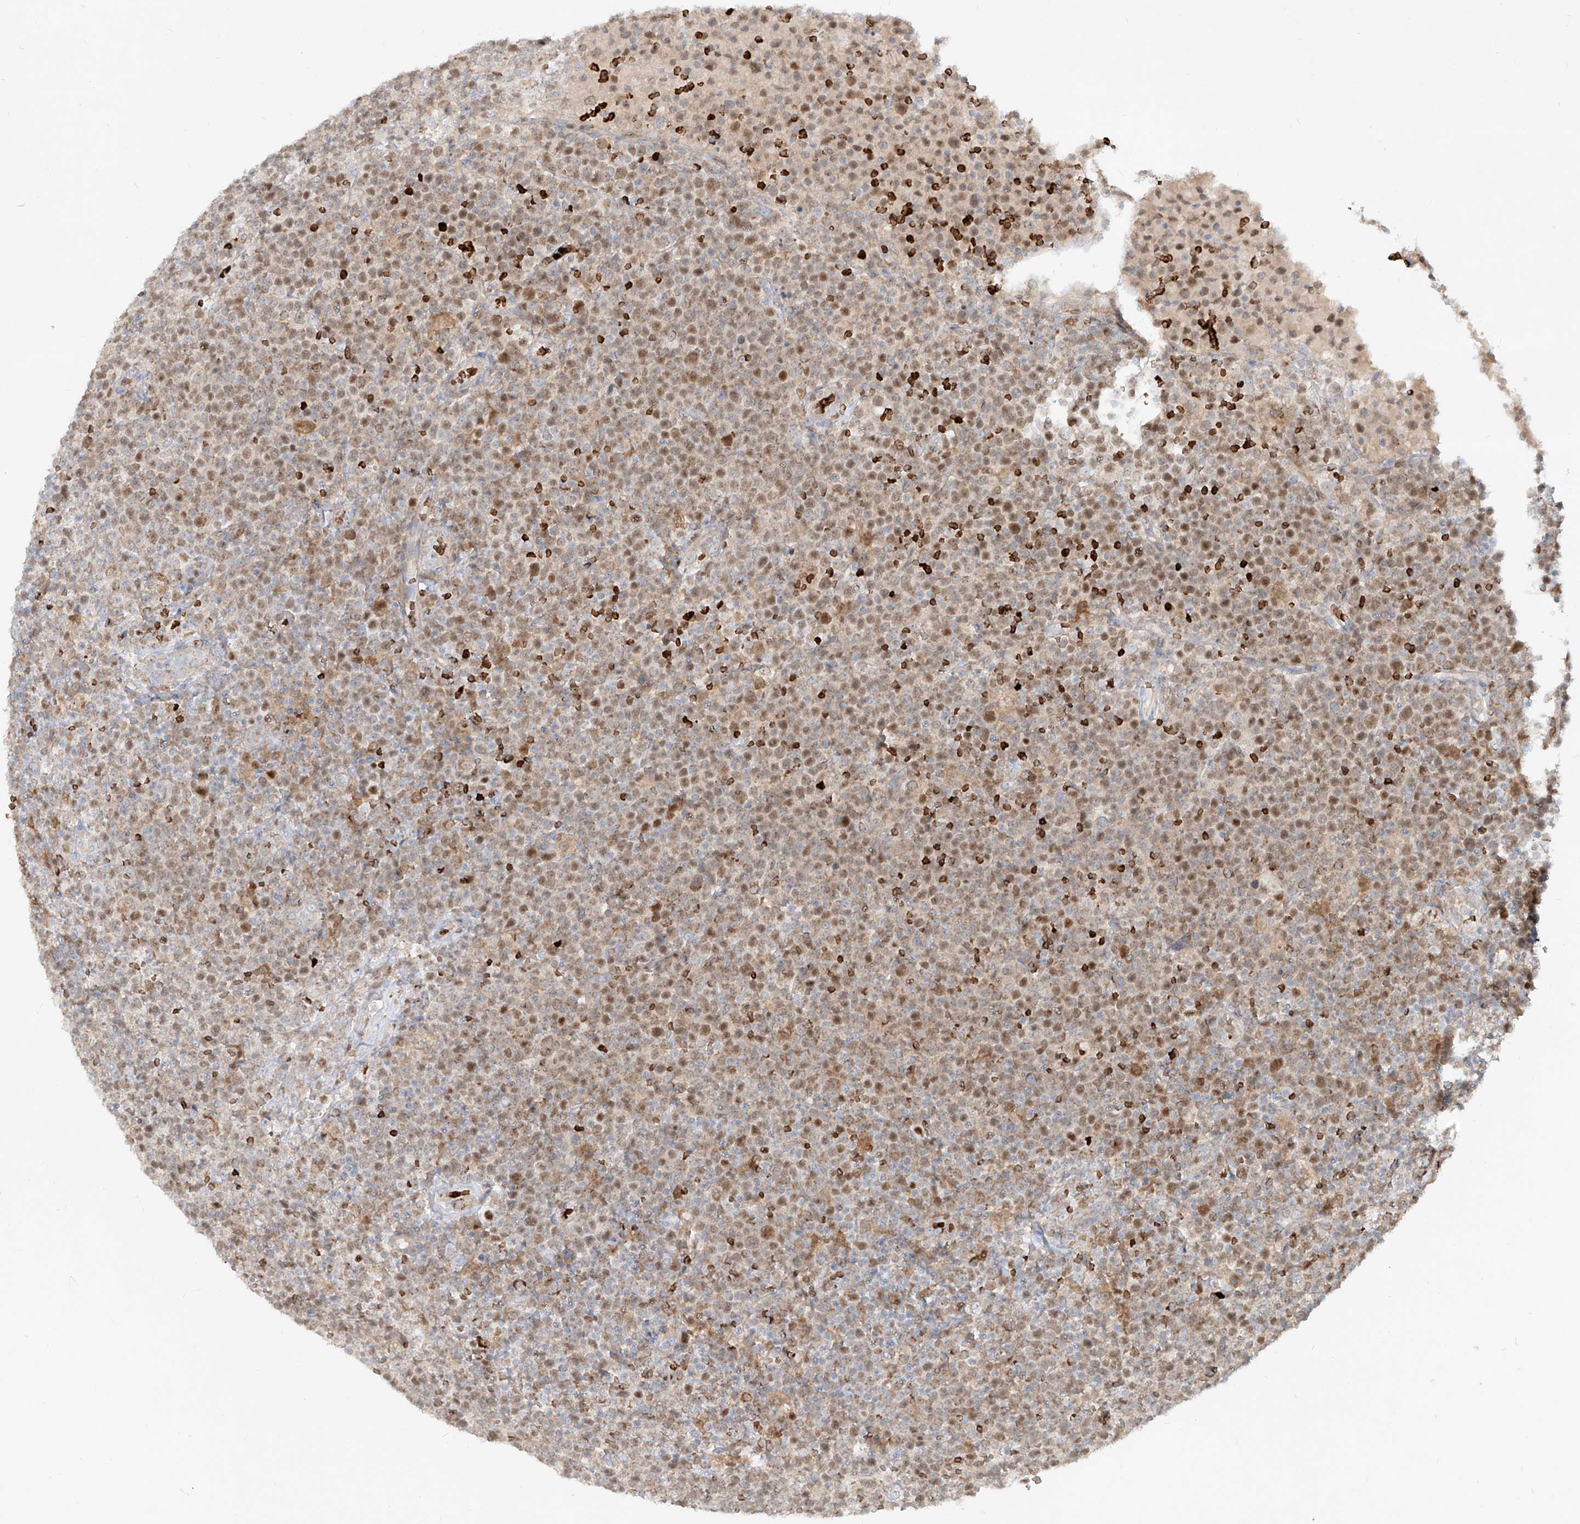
{"staining": {"intensity": "moderate", "quantity": ">75%", "location": "cytoplasmic/membranous,nuclear"}, "tissue": "lymphoma", "cell_type": "Tumor cells", "image_type": "cancer", "snomed": [{"axis": "morphology", "description": "Malignant lymphoma, non-Hodgkin's type, High grade"}, {"axis": "topography", "description": "Lymph node"}], "caption": "This is an image of IHC staining of lymphoma, which shows moderate staining in the cytoplasmic/membranous and nuclear of tumor cells.", "gene": "FGD2", "patient": {"sex": "male", "age": 61}}